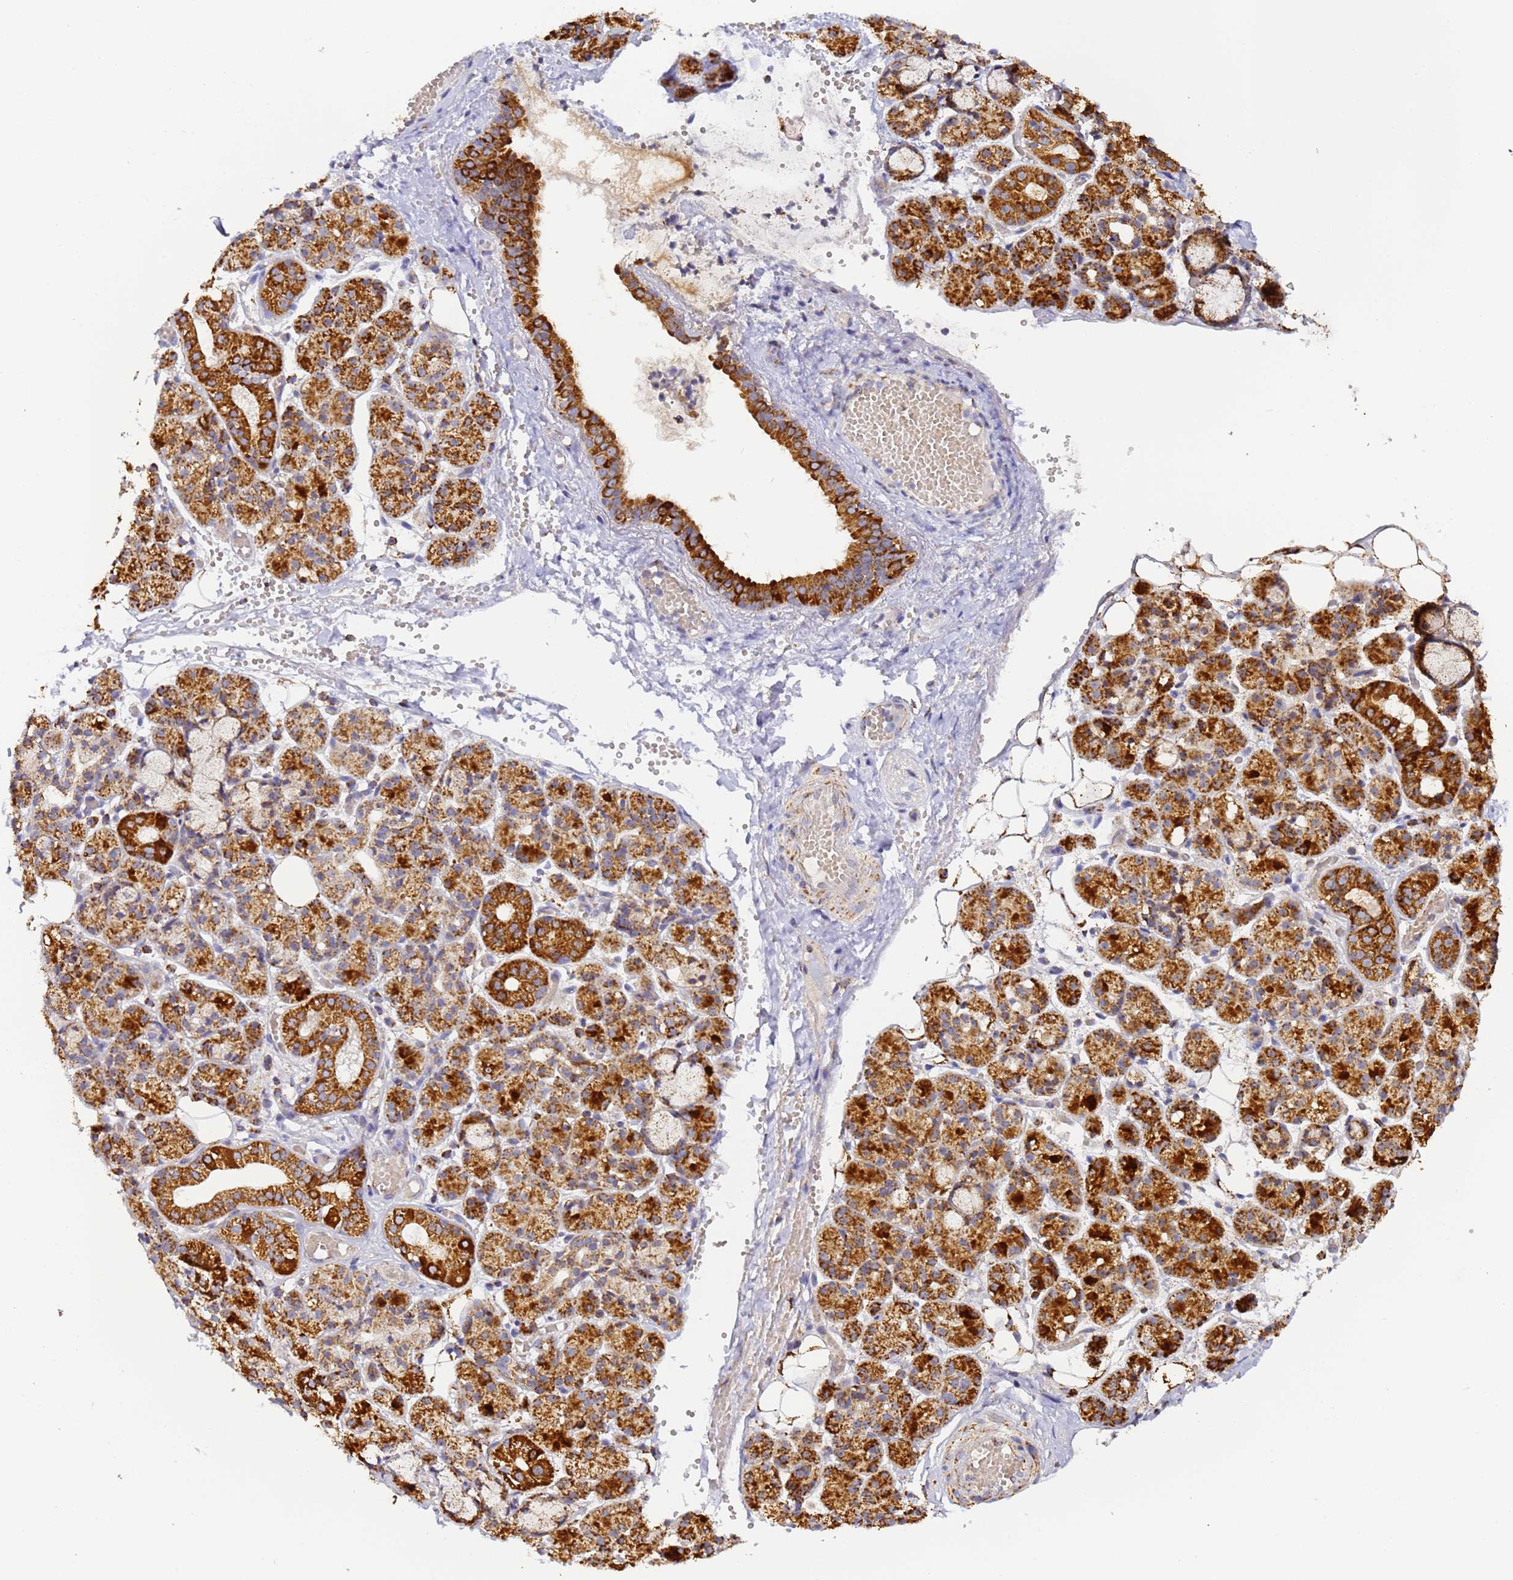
{"staining": {"intensity": "strong", "quantity": ">75%", "location": "cytoplasmic/membranous"}, "tissue": "salivary gland", "cell_type": "Glandular cells", "image_type": "normal", "snomed": [{"axis": "morphology", "description": "Normal tissue, NOS"}, {"axis": "topography", "description": "Salivary gland"}], "caption": "Protein expression analysis of unremarkable salivary gland displays strong cytoplasmic/membranous staining in about >75% of glandular cells. (IHC, brightfield microscopy, high magnification).", "gene": "FRG2B", "patient": {"sex": "male", "age": 63}}